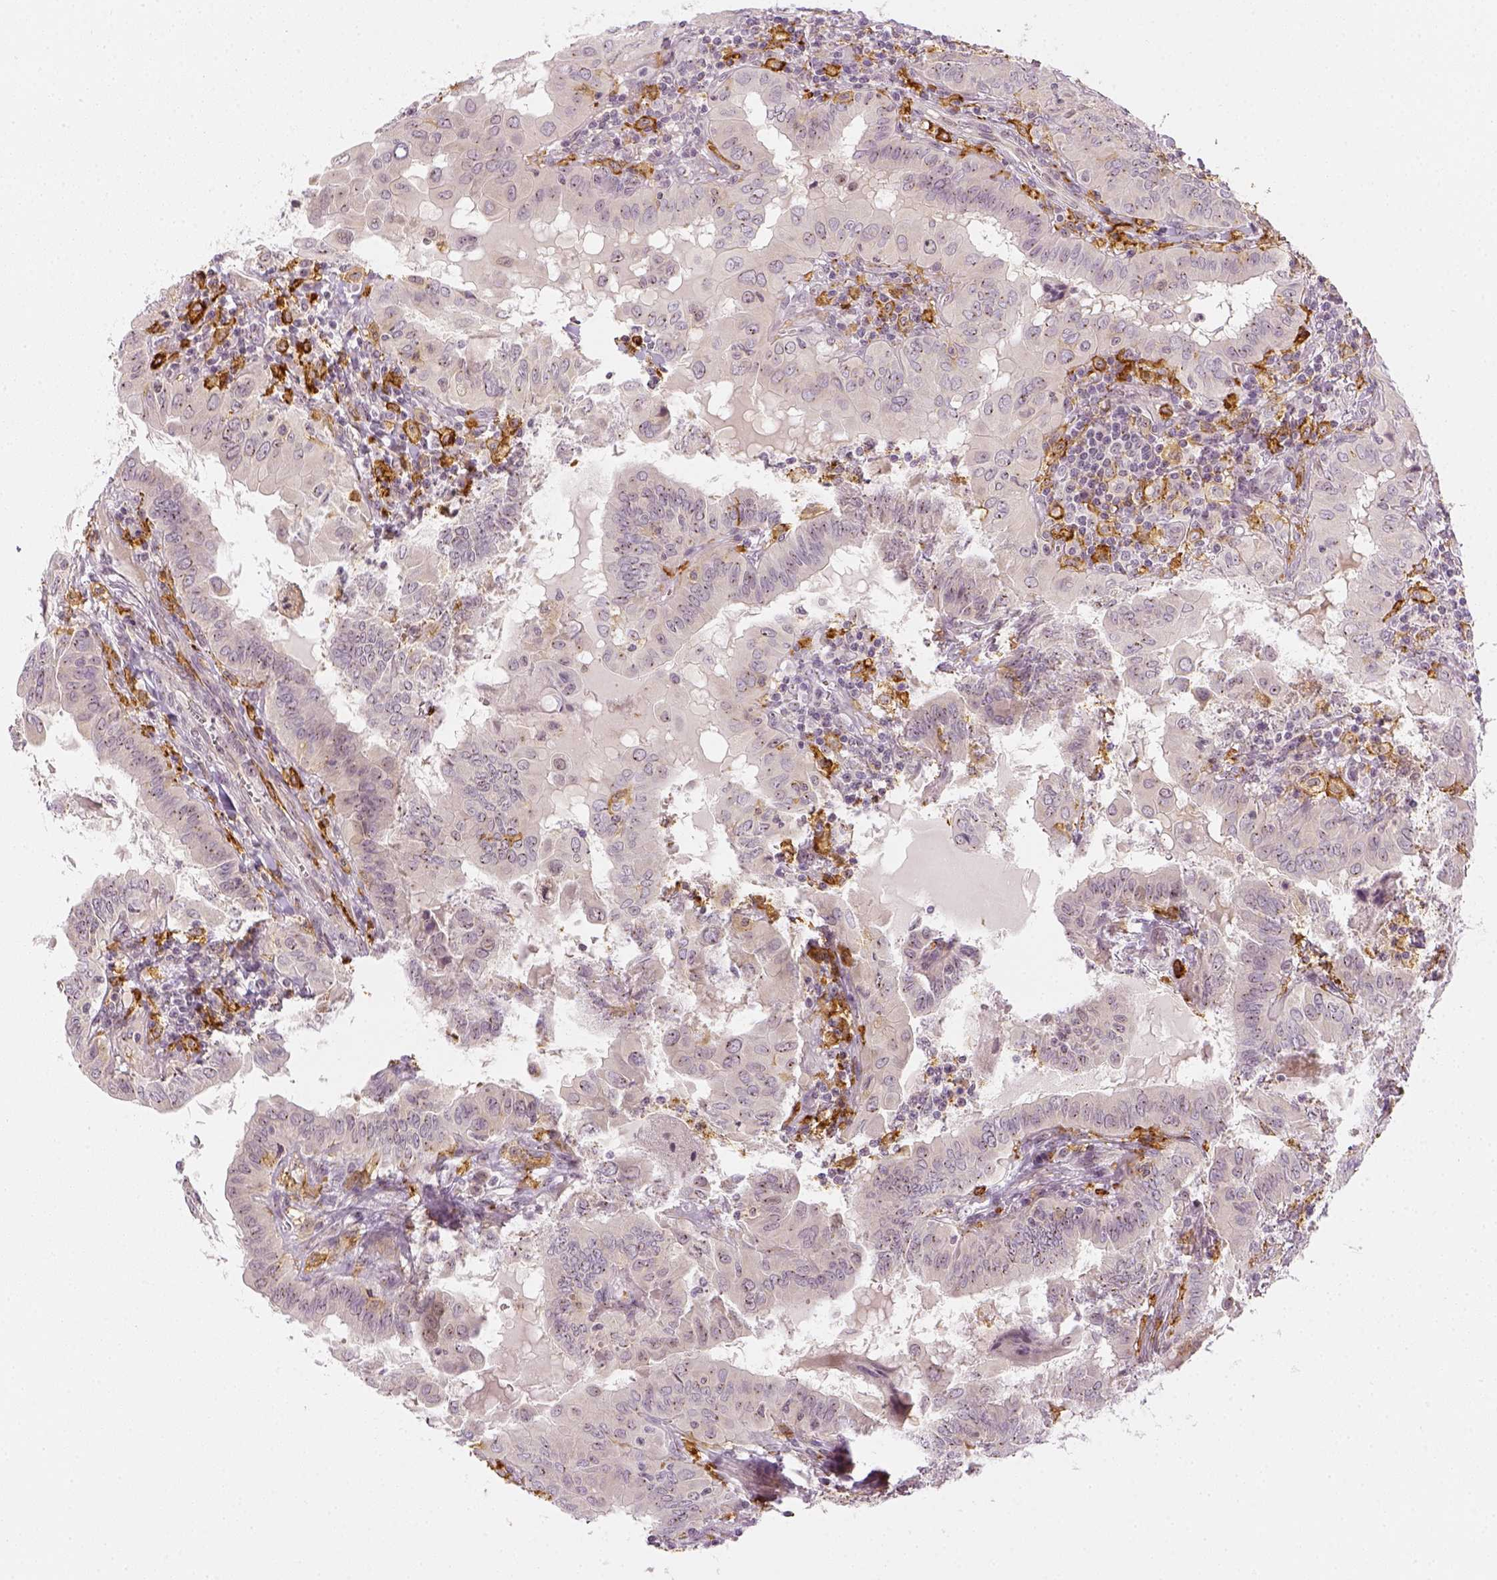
{"staining": {"intensity": "negative", "quantity": "none", "location": "none"}, "tissue": "thyroid cancer", "cell_type": "Tumor cells", "image_type": "cancer", "snomed": [{"axis": "morphology", "description": "Papillary adenocarcinoma, NOS"}, {"axis": "topography", "description": "Thyroid gland"}], "caption": "This is a image of immunohistochemistry staining of thyroid papillary adenocarcinoma, which shows no staining in tumor cells.", "gene": "CD14", "patient": {"sex": "female", "age": 37}}